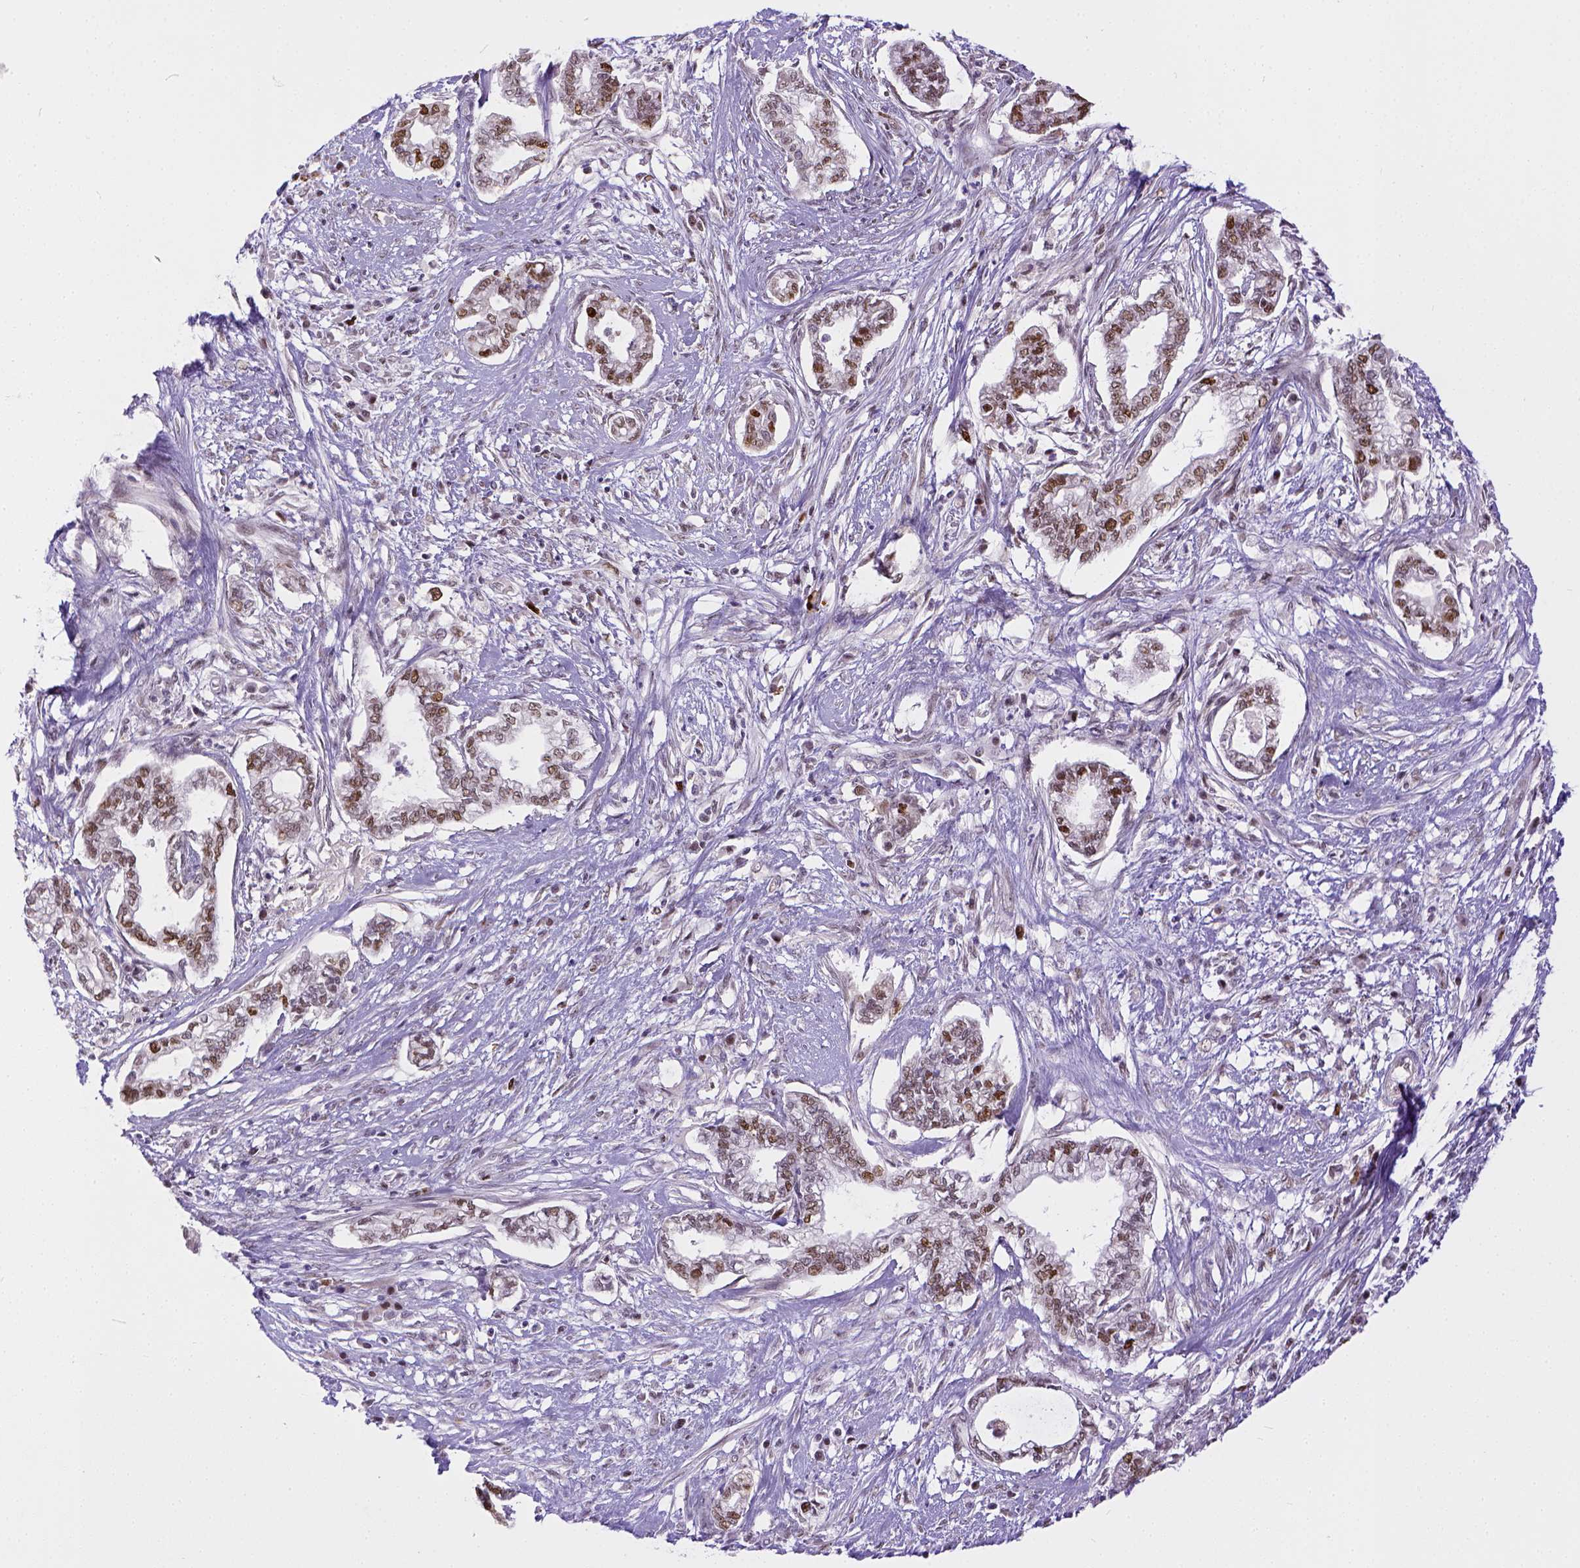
{"staining": {"intensity": "moderate", "quantity": ">75%", "location": "nuclear"}, "tissue": "cervical cancer", "cell_type": "Tumor cells", "image_type": "cancer", "snomed": [{"axis": "morphology", "description": "Adenocarcinoma, NOS"}, {"axis": "topography", "description": "Cervix"}], "caption": "This is an image of immunohistochemistry (IHC) staining of cervical adenocarcinoma, which shows moderate expression in the nuclear of tumor cells.", "gene": "ERCC1", "patient": {"sex": "female", "age": 62}}